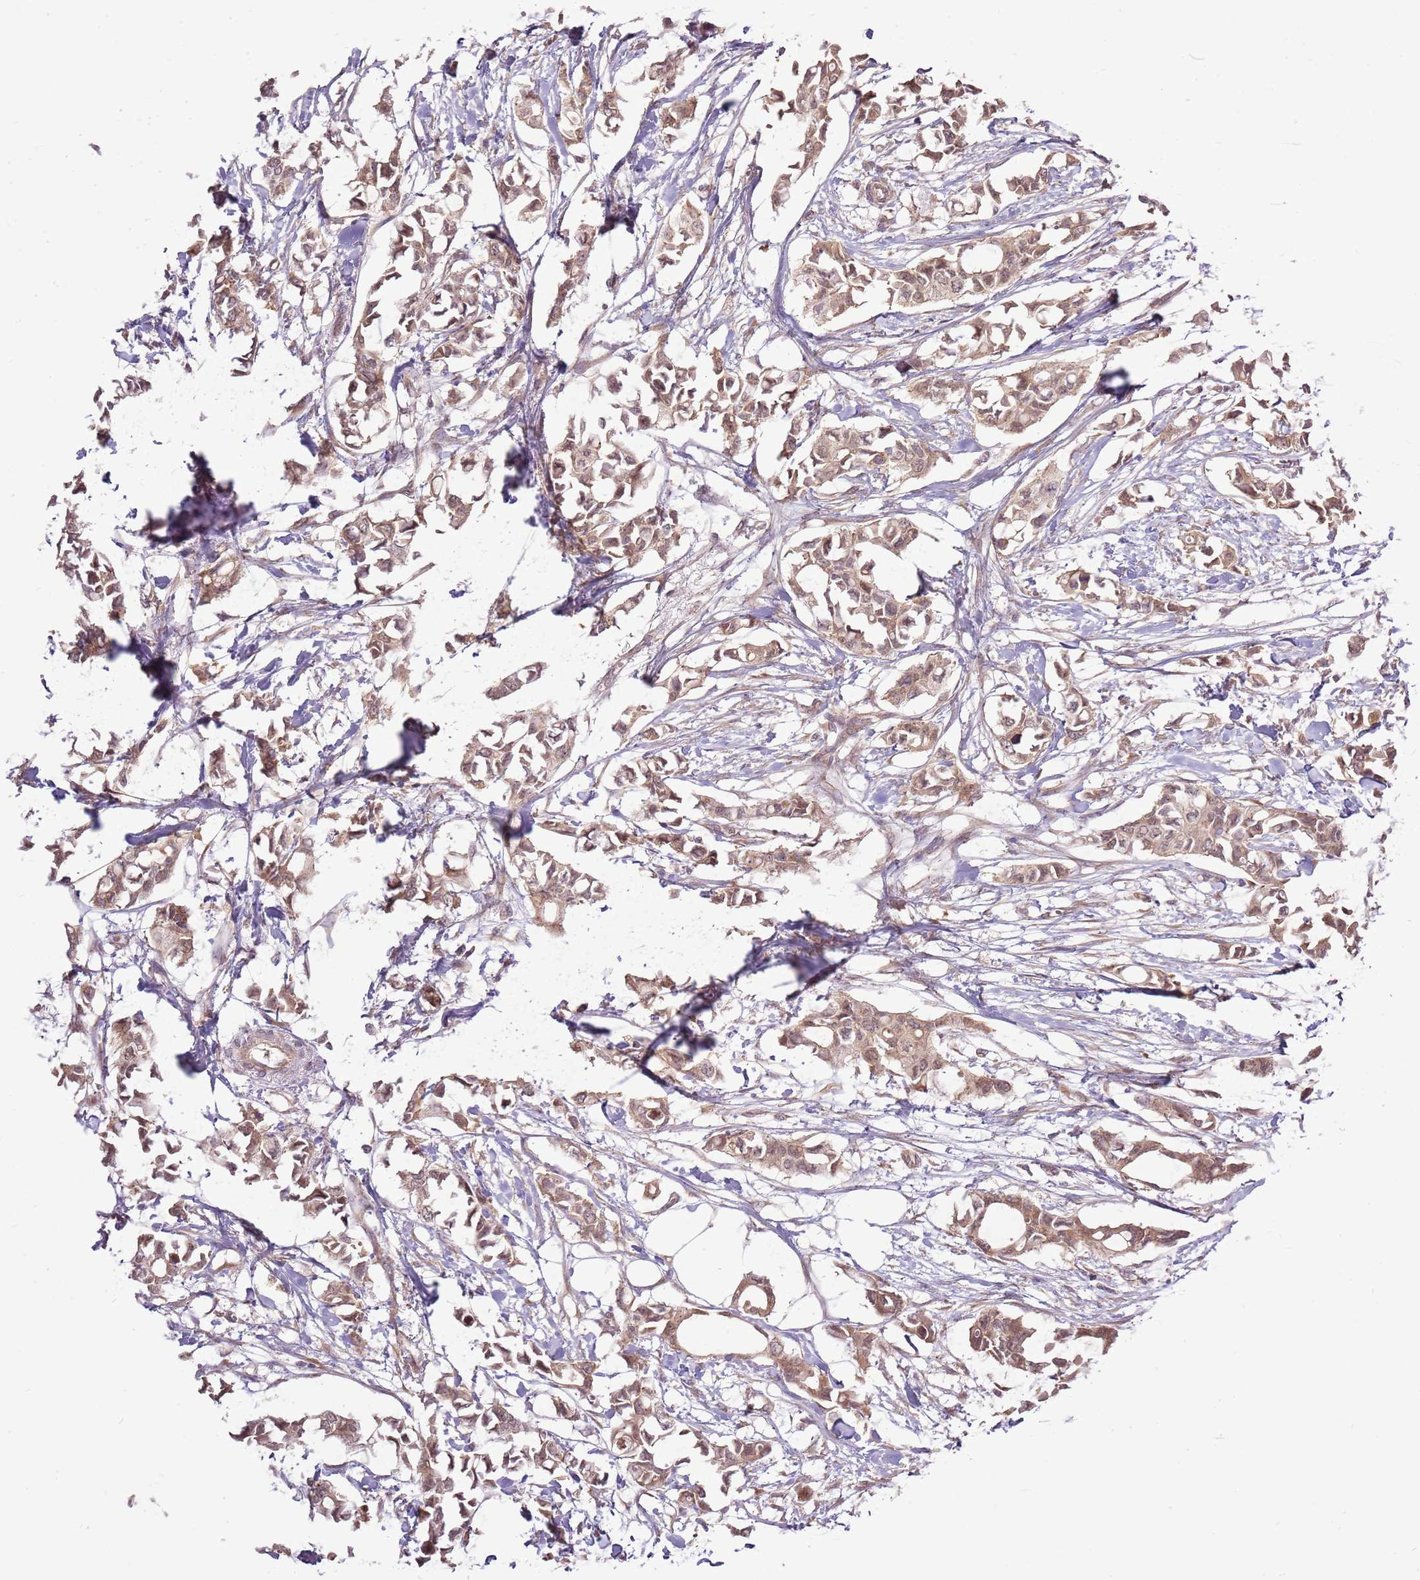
{"staining": {"intensity": "moderate", "quantity": ">75%", "location": "cytoplasmic/membranous"}, "tissue": "breast cancer", "cell_type": "Tumor cells", "image_type": "cancer", "snomed": [{"axis": "morphology", "description": "Duct carcinoma"}, {"axis": "topography", "description": "Breast"}], "caption": "IHC of breast cancer (infiltrating ductal carcinoma) shows medium levels of moderate cytoplasmic/membranous staining in about >75% of tumor cells. (brown staining indicates protein expression, while blue staining denotes nuclei).", "gene": "UGGT2", "patient": {"sex": "female", "age": 41}}